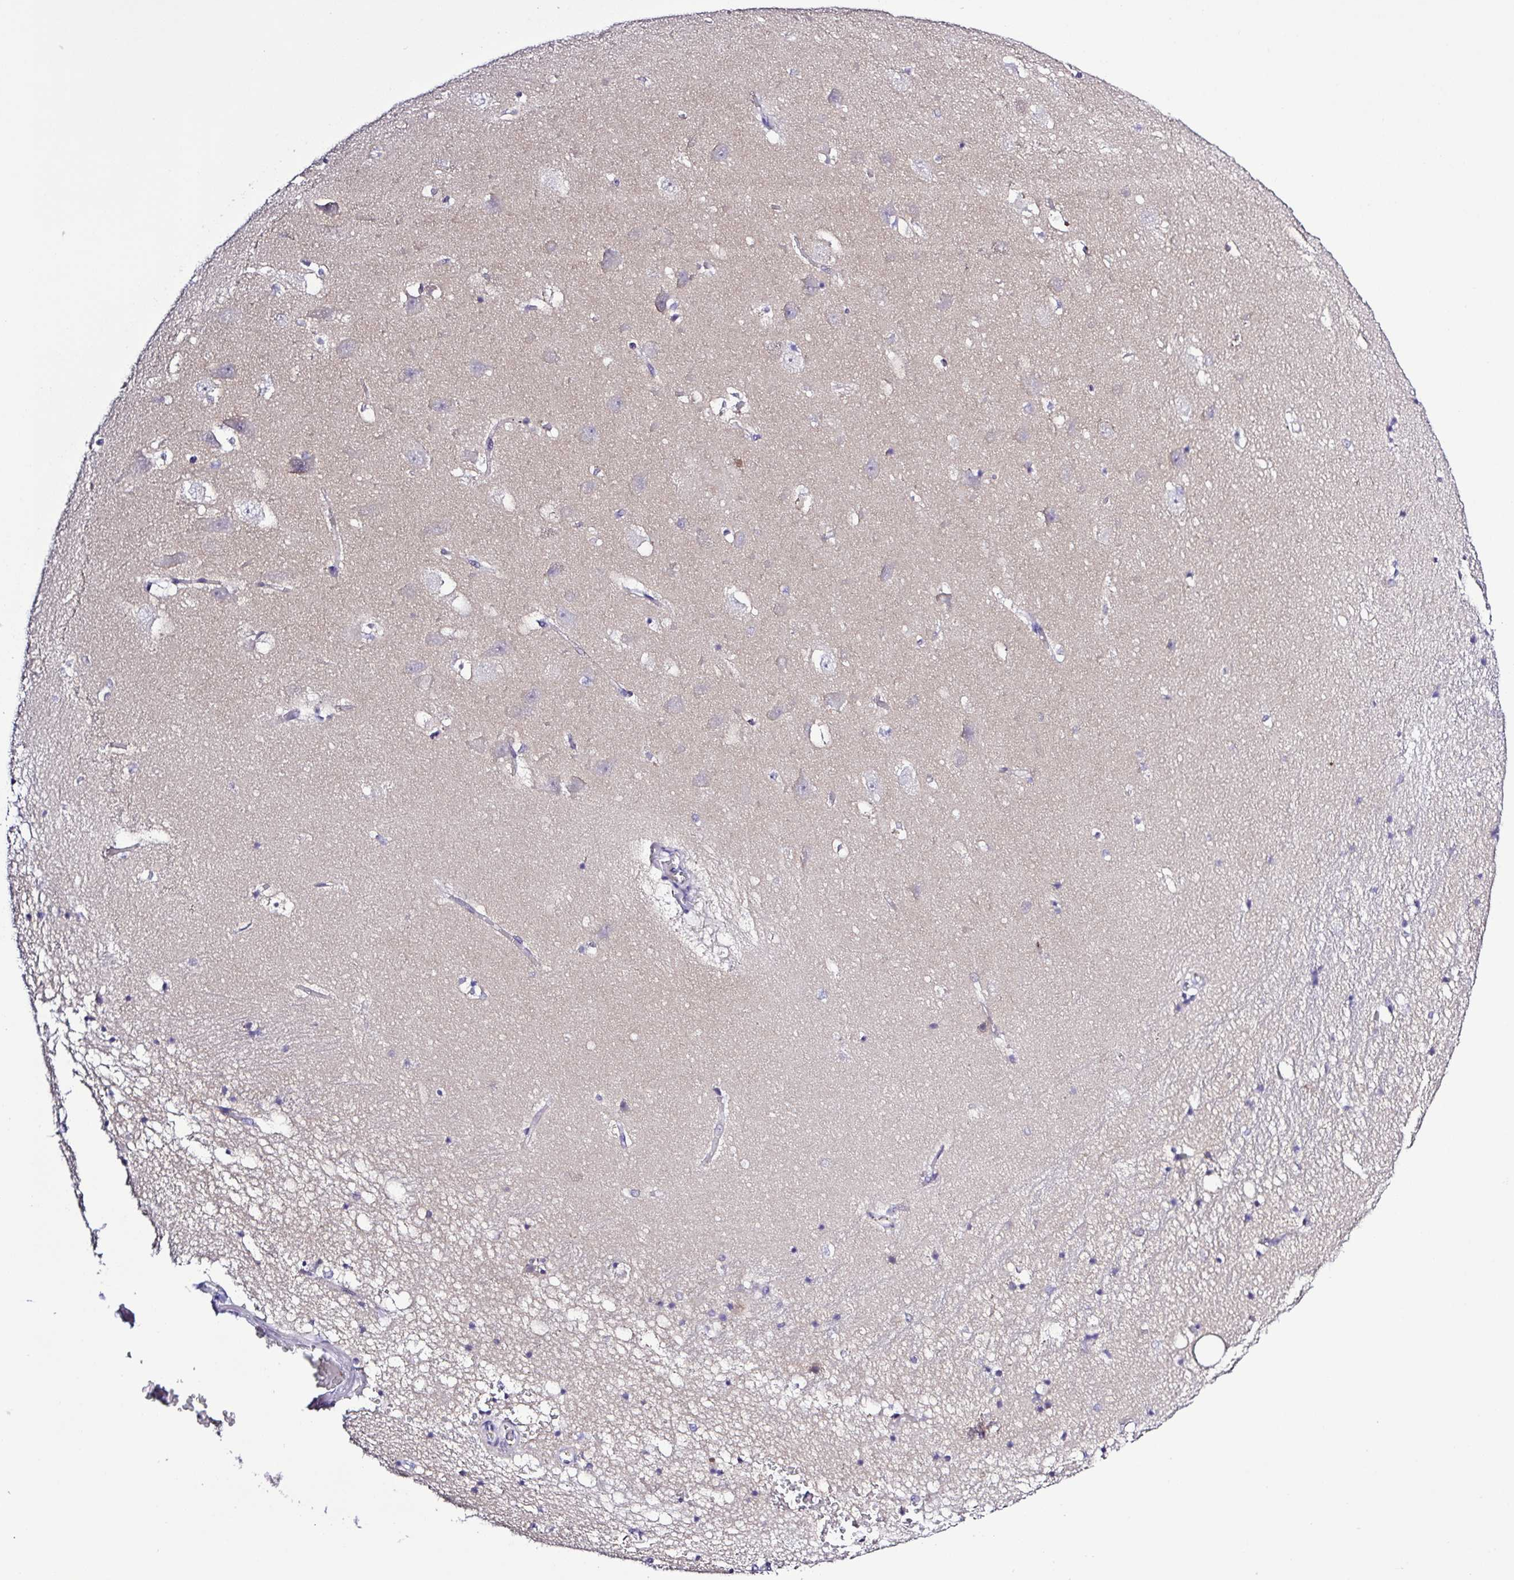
{"staining": {"intensity": "negative", "quantity": "none", "location": "none"}, "tissue": "hippocampus", "cell_type": "Glial cells", "image_type": "normal", "snomed": [{"axis": "morphology", "description": "Normal tissue, NOS"}, {"axis": "topography", "description": "Hippocampus"}], "caption": "A micrograph of hippocampus stained for a protein exhibits no brown staining in glial cells. (IHC, brightfield microscopy, high magnification).", "gene": "GABBR2", "patient": {"sex": "male", "age": 58}}